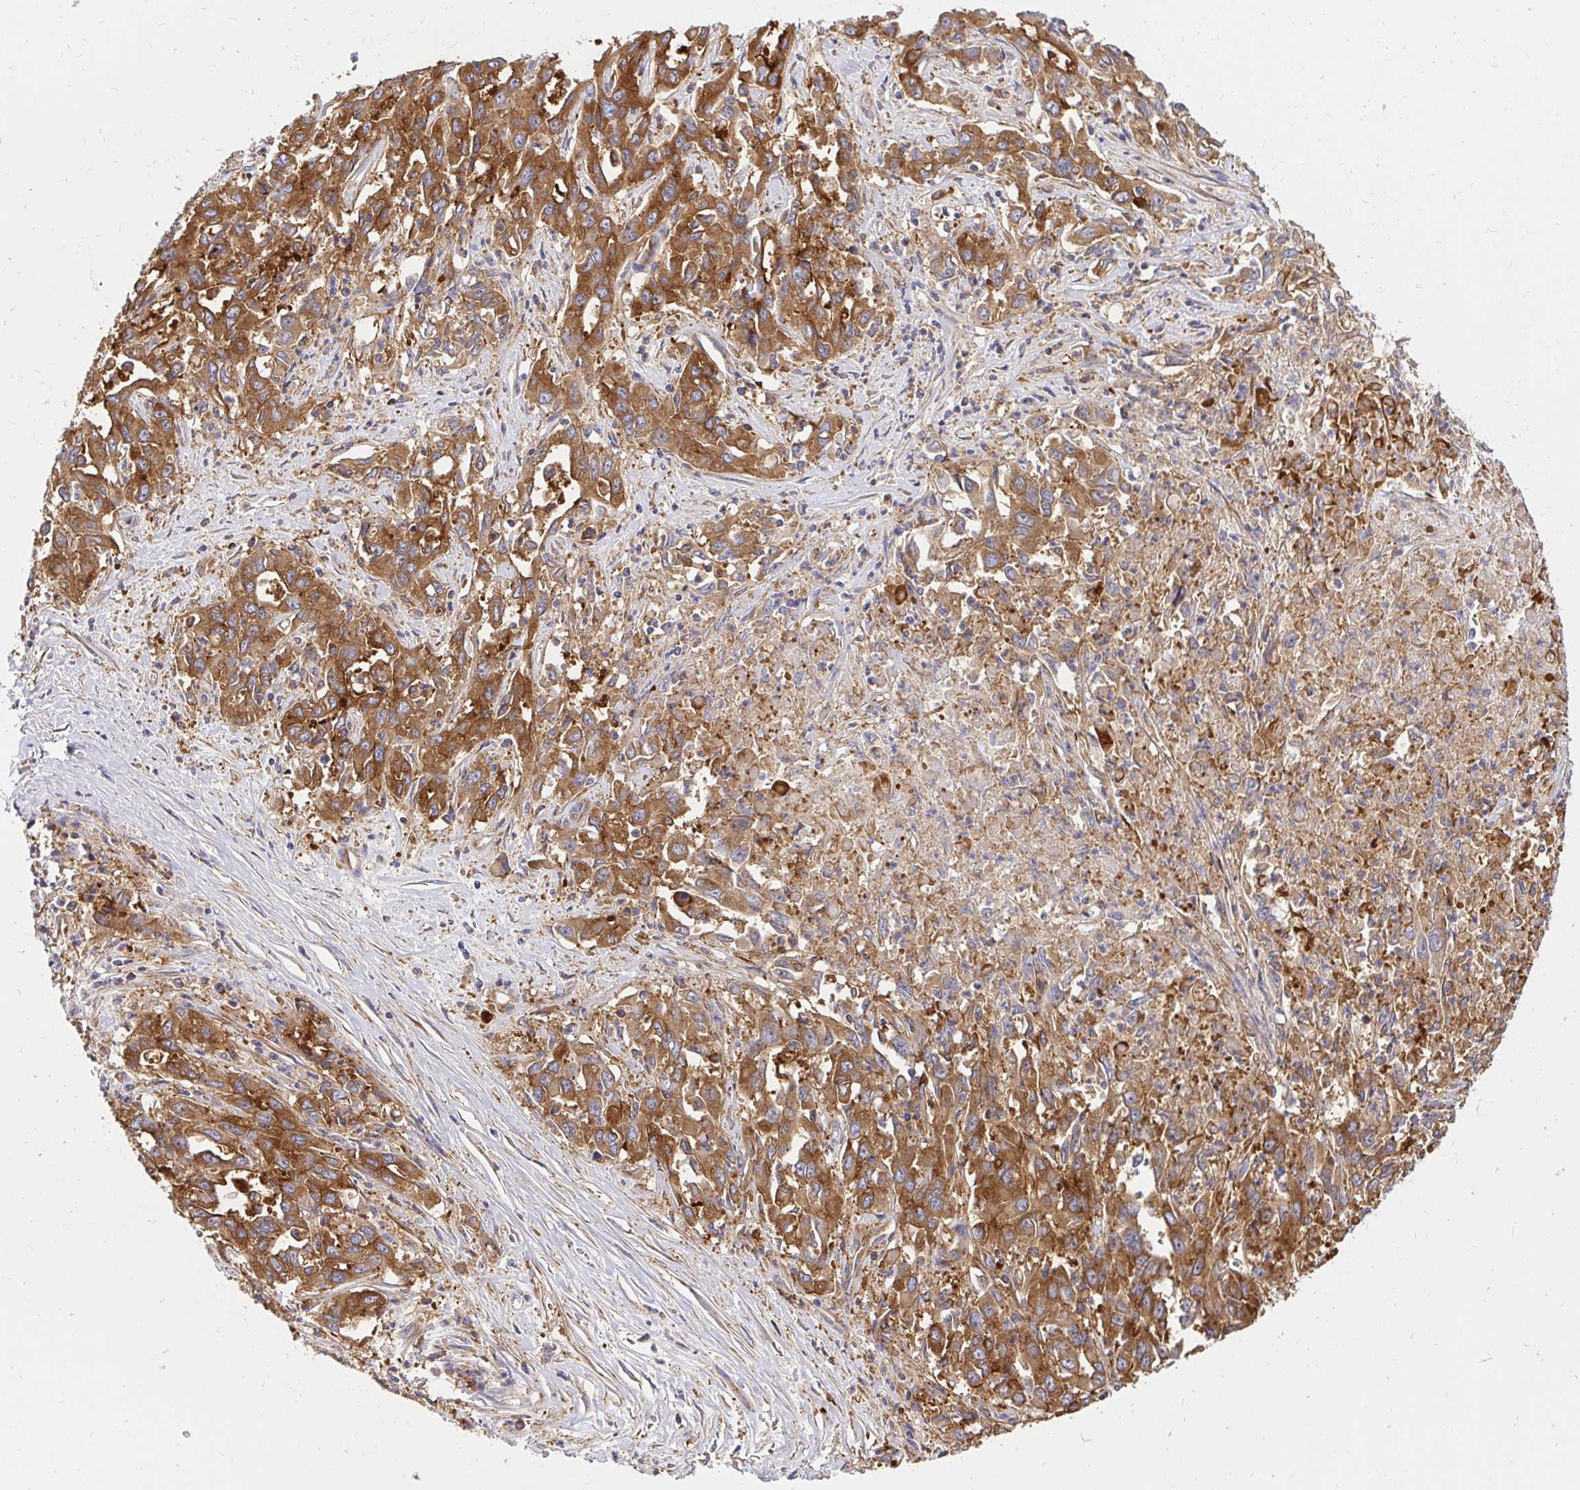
{"staining": {"intensity": "strong", "quantity": ">75%", "location": "cytoplasmic/membranous"}, "tissue": "liver cancer", "cell_type": "Tumor cells", "image_type": "cancer", "snomed": [{"axis": "morphology", "description": "Carcinoma, Hepatocellular, NOS"}, {"axis": "topography", "description": "Liver"}], "caption": "There is high levels of strong cytoplasmic/membranous staining in tumor cells of liver cancer, as demonstrated by immunohistochemical staining (brown color).", "gene": "ABCB10", "patient": {"sex": "male", "age": 63}}